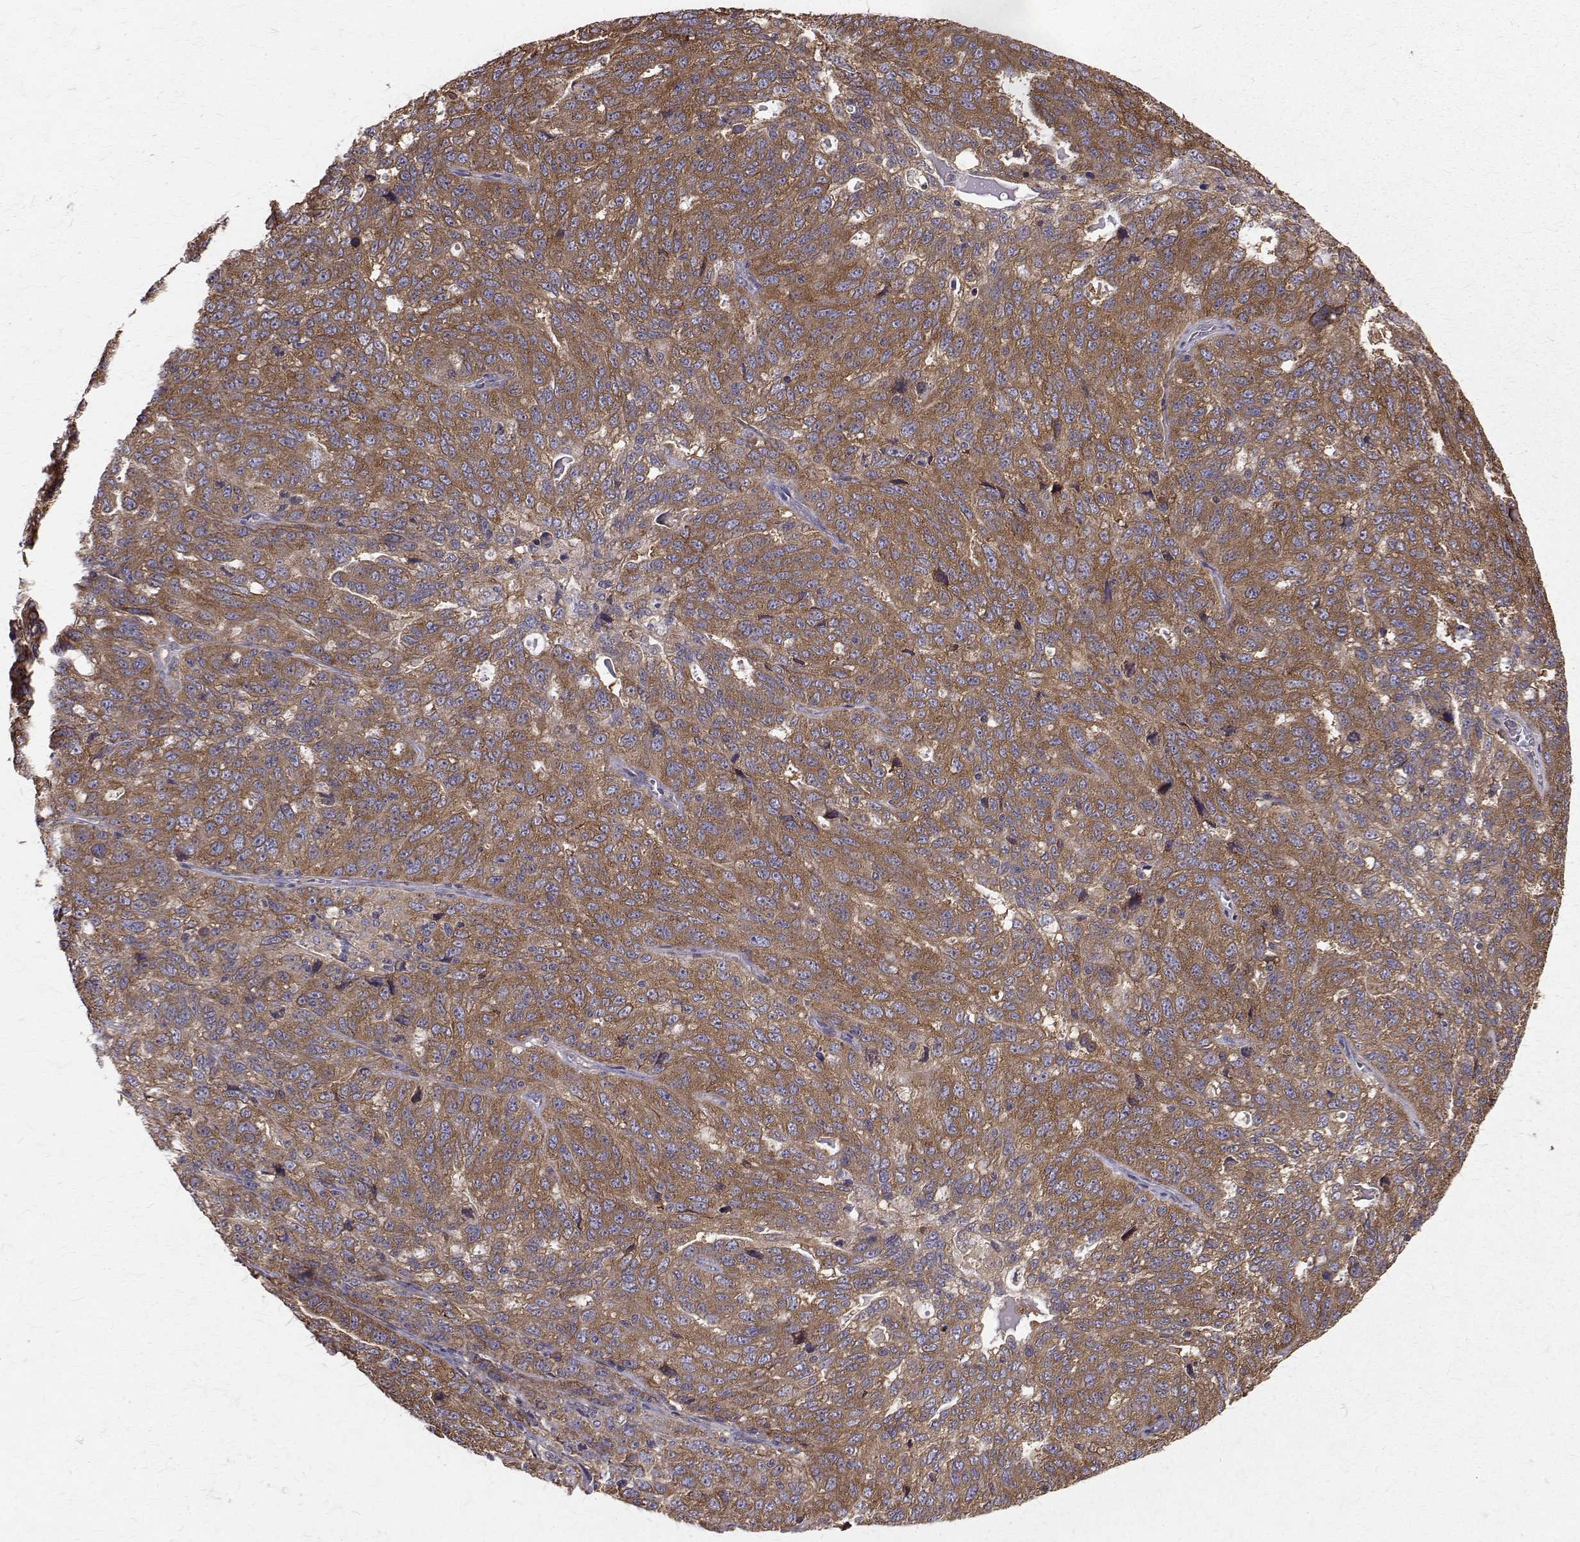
{"staining": {"intensity": "moderate", "quantity": ">75%", "location": "cytoplasmic/membranous"}, "tissue": "ovarian cancer", "cell_type": "Tumor cells", "image_type": "cancer", "snomed": [{"axis": "morphology", "description": "Cystadenocarcinoma, serous, NOS"}, {"axis": "topography", "description": "Ovary"}], "caption": "Ovarian cancer (serous cystadenocarcinoma) stained with a brown dye displays moderate cytoplasmic/membranous positive expression in approximately >75% of tumor cells.", "gene": "FARSB", "patient": {"sex": "female", "age": 71}}